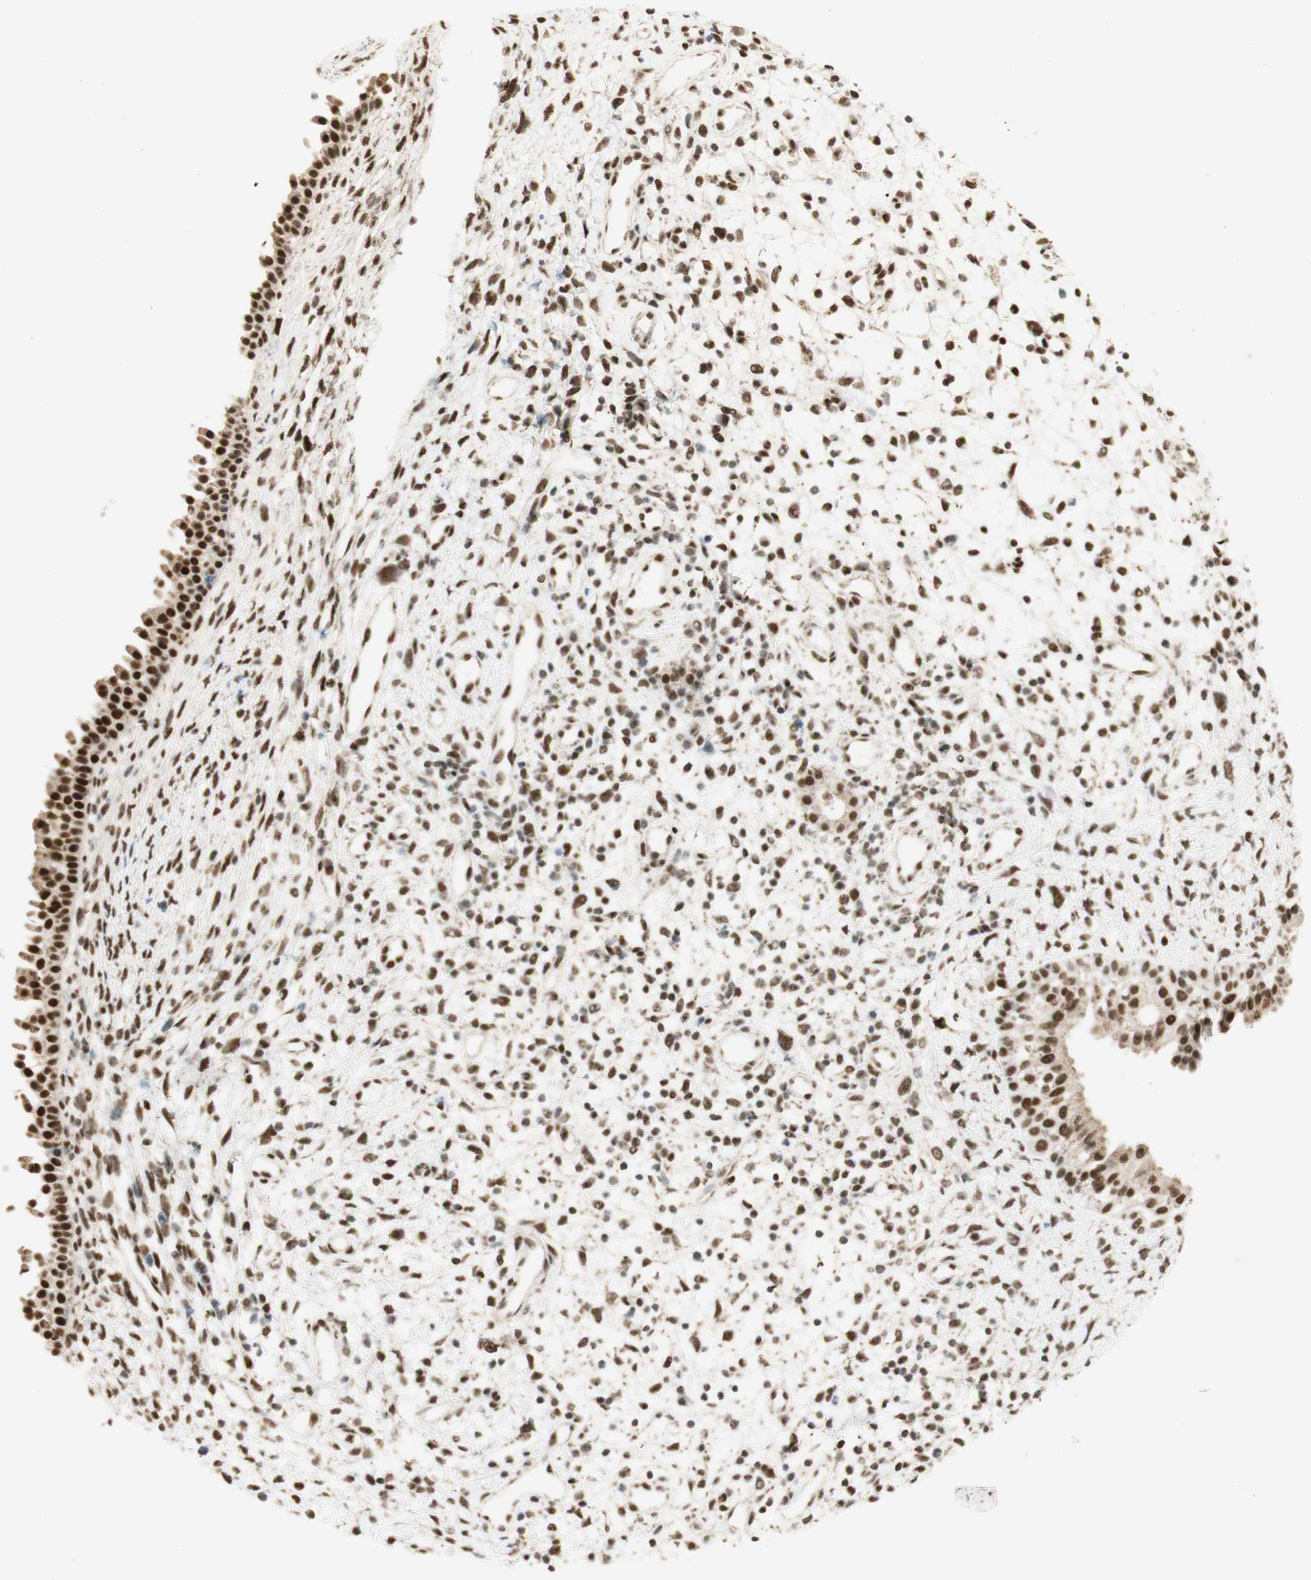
{"staining": {"intensity": "strong", "quantity": ">75%", "location": "cytoplasmic/membranous,nuclear"}, "tissue": "nasopharynx", "cell_type": "Respiratory epithelial cells", "image_type": "normal", "snomed": [{"axis": "morphology", "description": "Normal tissue, NOS"}, {"axis": "topography", "description": "Nasopharynx"}], "caption": "The histopathology image reveals staining of benign nasopharynx, revealing strong cytoplasmic/membranous,nuclear protein expression (brown color) within respiratory epithelial cells.", "gene": "ZNF782", "patient": {"sex": "male", "age": 22}}